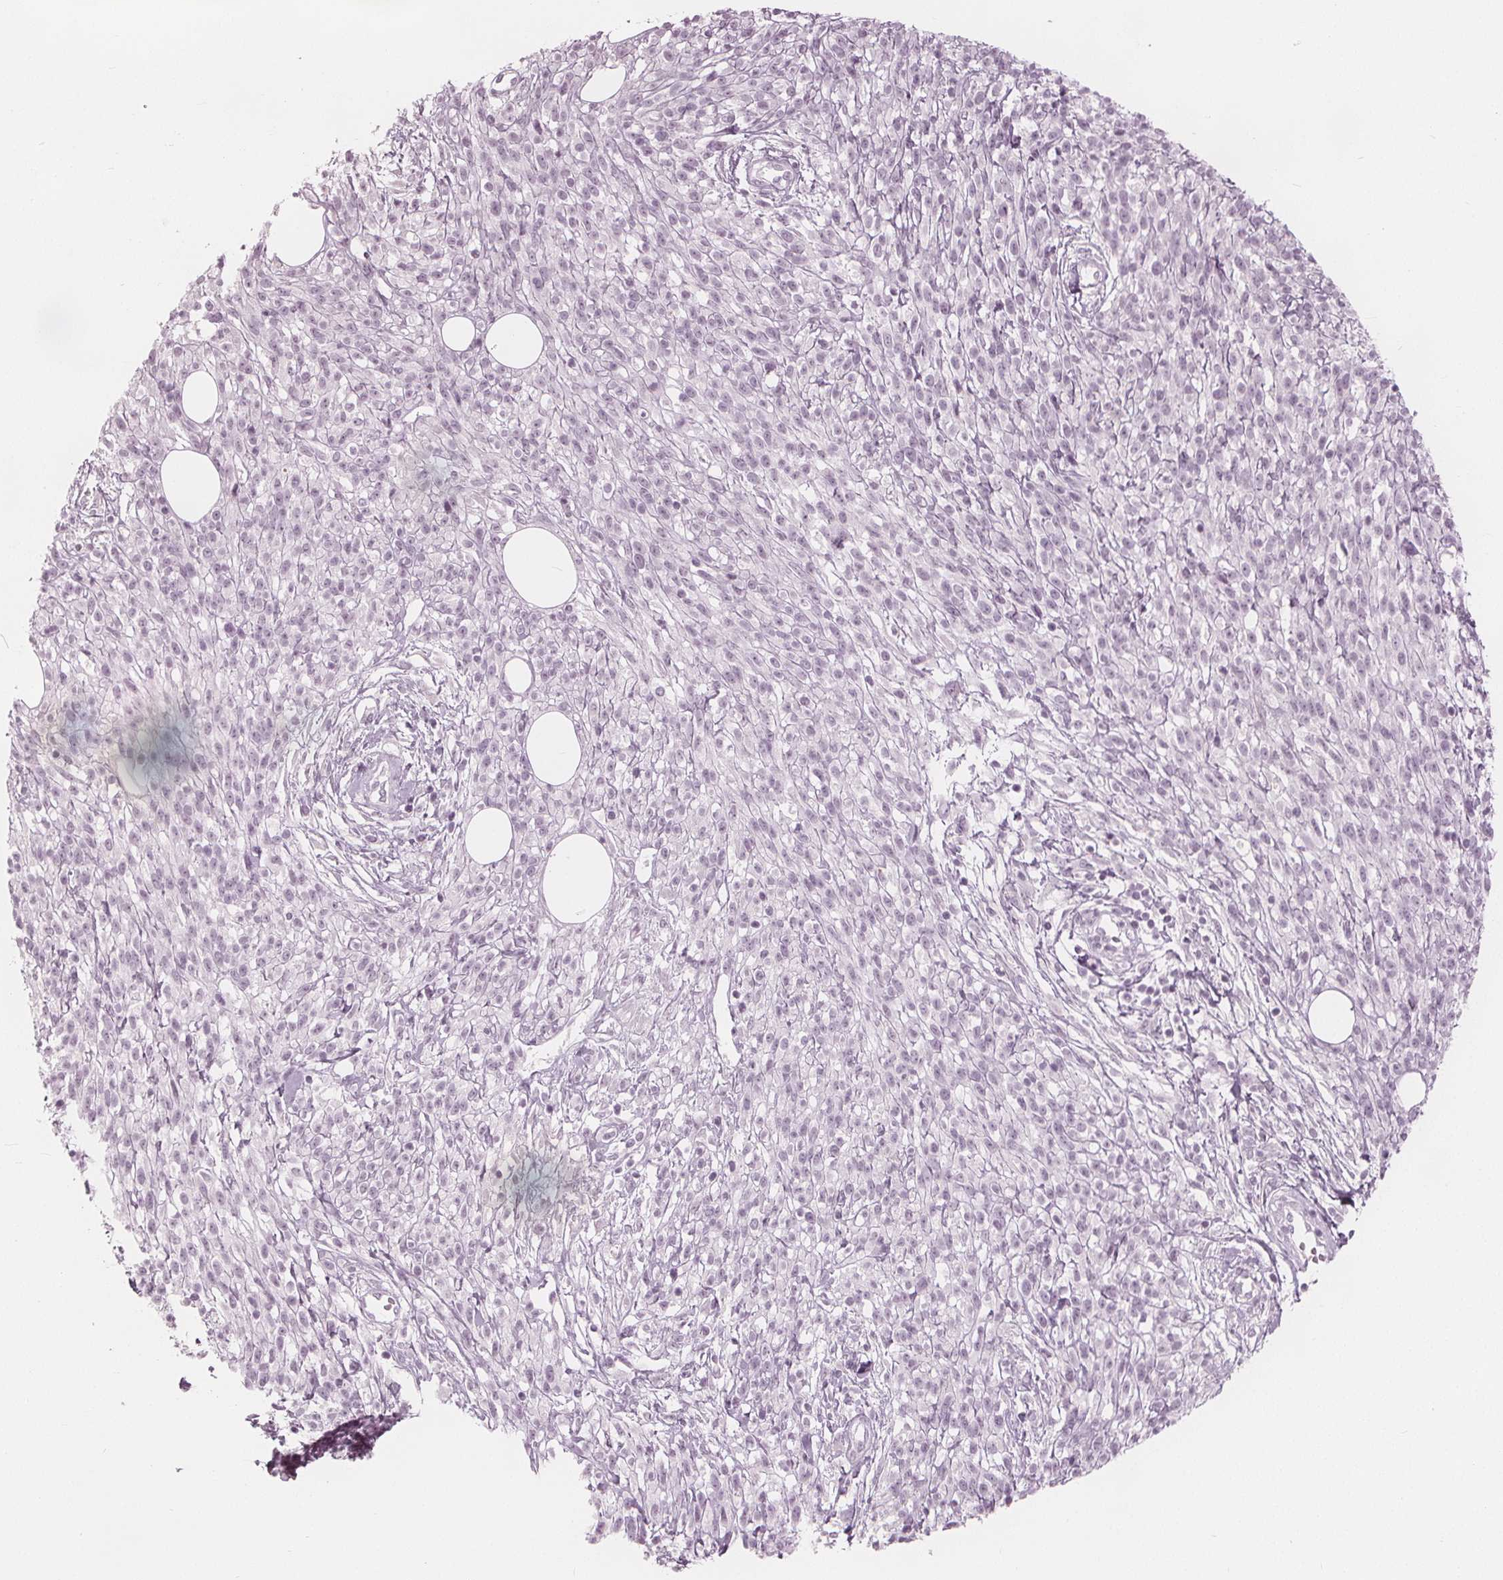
{"staining": {"intensity": "negative", "quantity": "none", "location": "none"}, "tissue": "melanoma", "cell_type": "Tumor cells", "image_type": "cancer", "snomed": [{"axis": "morphology", "description": "Malignant melanoma, NOS"}, {"axis": "topography", "description": "Skin"}, {"axis": "topography", "description": "Skin of trunk"}], "caption": "Histopathology image shows no protein staining in tumor cells of malignant melanoma tissue.", "gene": "PAEP", "patient": {"sex": "male", "age": 74}}